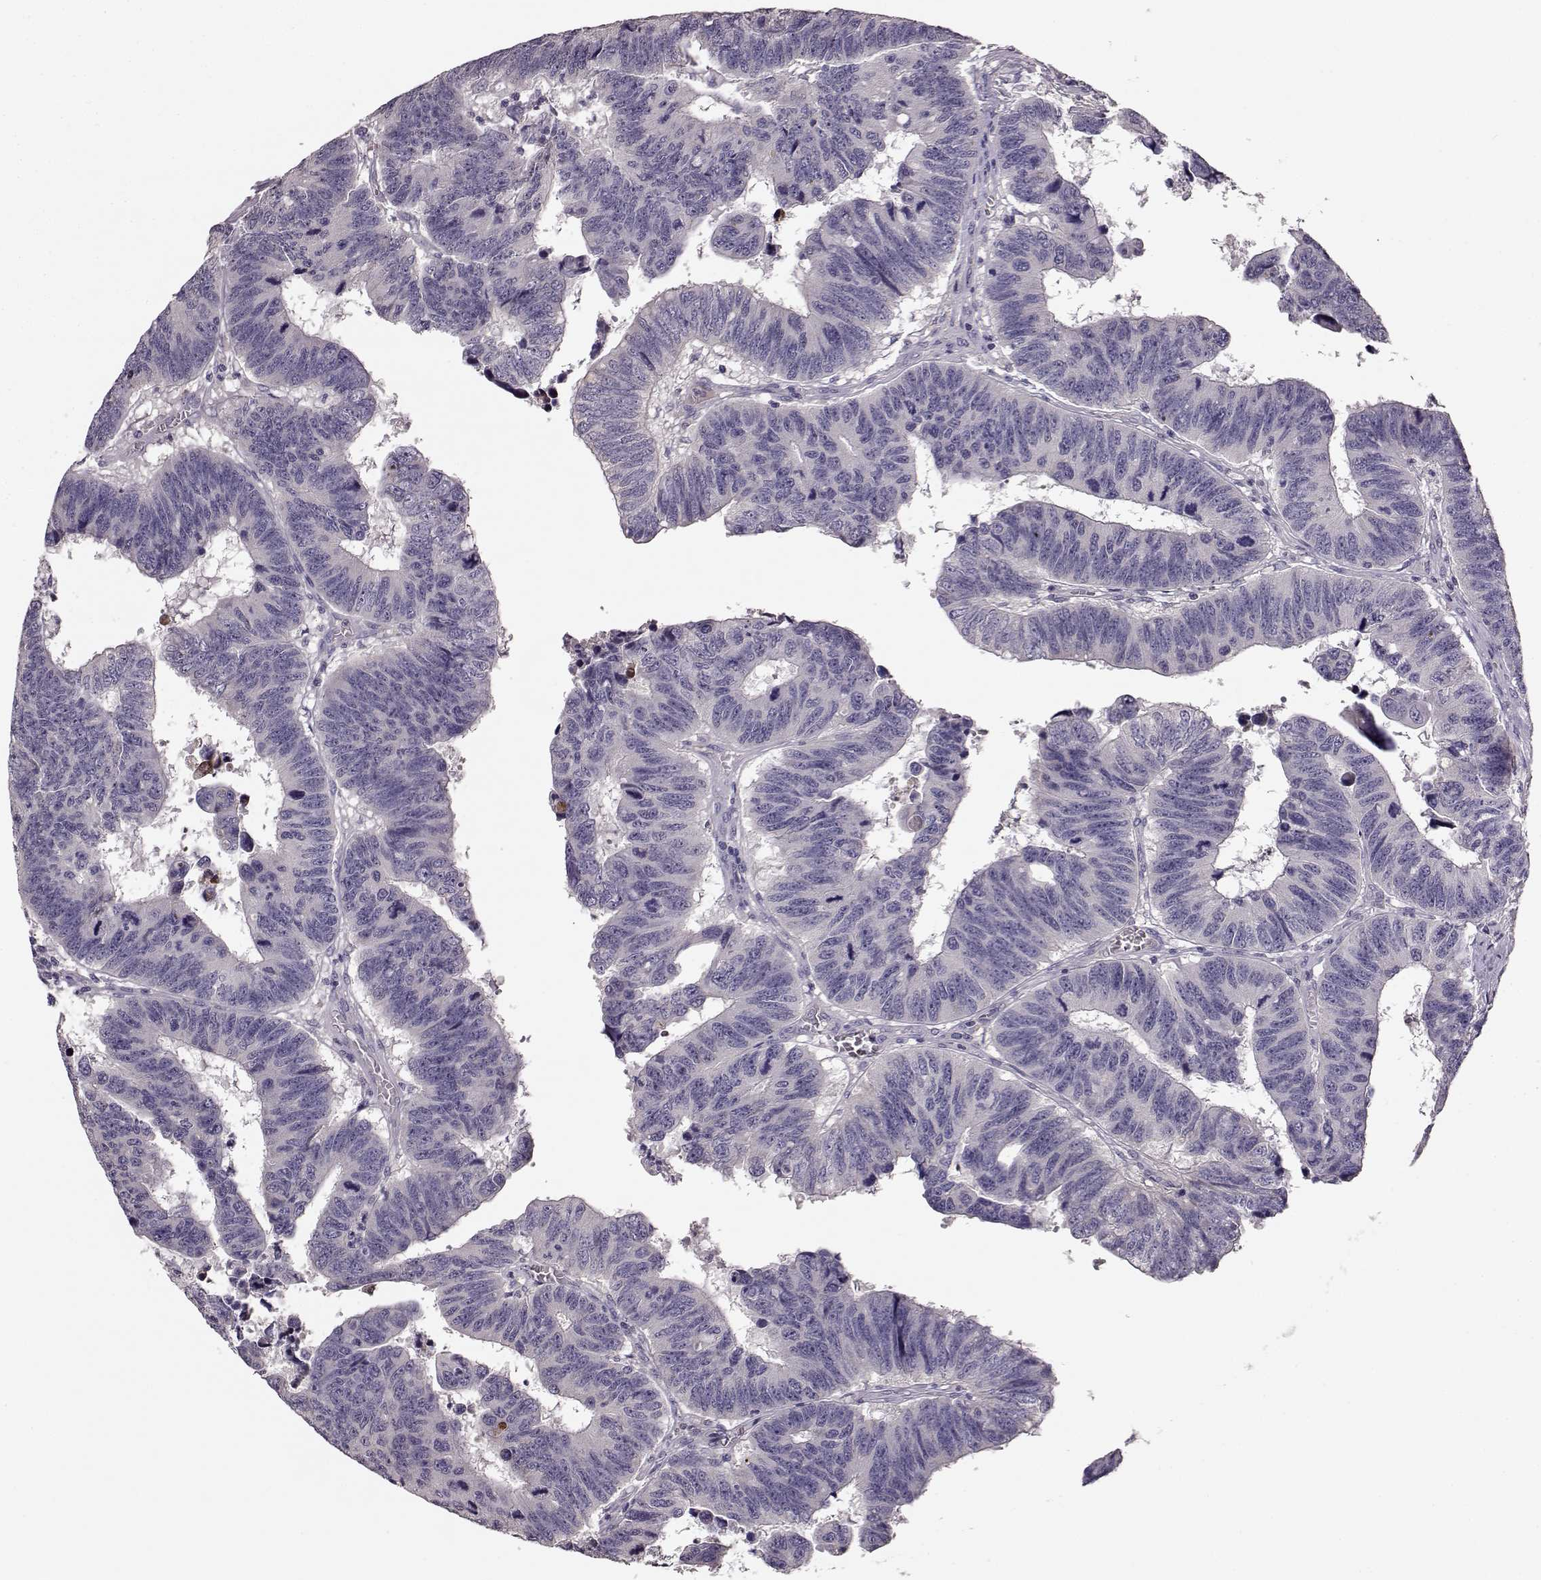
{"staining": {"intensity": "negative", "quantity": "none", "location": "none"}, "tissue": "colorectal cancer", "cell_type": "Tumor cells", "image_type": "cancer", "snomed": [{"axis": "morphology", "description": "Adenocarcinoma, NOS"}, {"axis": "topography", "description": "Appendix"}, {"axis": "topography", "description": "Colon"}, {"axis": "topography", "description": "Cecum"}, {"axis": "topography", "description": "Colon asc"}], "caption": "The micrograph shows no significant positivity in tumor cells of colorectal cancer (adenocarcinoma). (Stains: DAB (3,3'-diaminobenzidine) immunohistochemistry with hematoxylin counter stain, Microscopy: brightfield microscopy at high magnification).", "gene": "YJEFN3", "patient": {"sex": "female", "age": 85}}